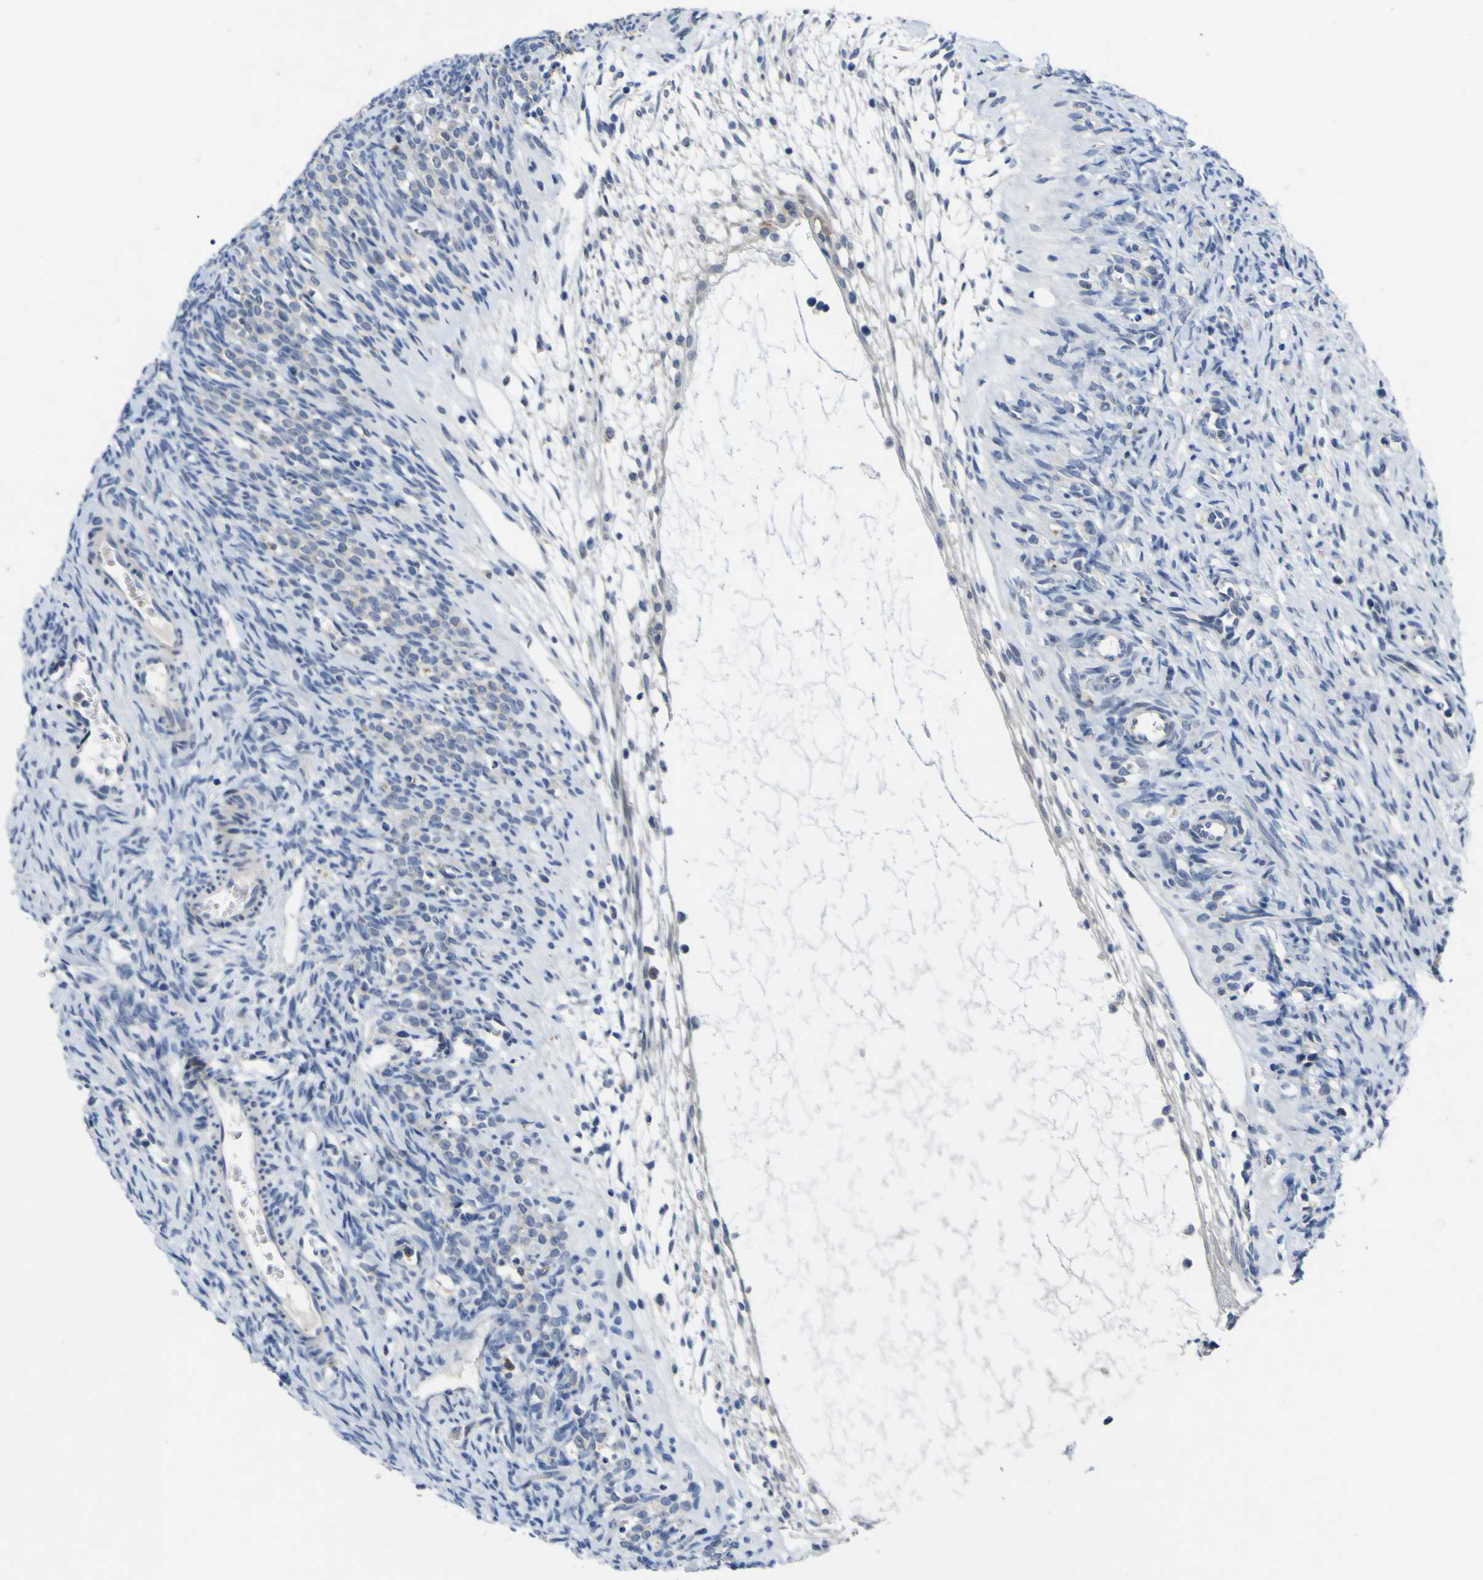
{"staining": {"intensity": "negative", "quantity": "none", "location": "none"}, "tissue": "ovary", "cell_type": "Follicle cells", "image_type": "normal", "snomed": [{"axis": "morphology", "description": "Normal tissue, NOS"}, {"axis": "topography", "description": "Ovary"}], "caption": "A high-resolution image shows immunohistochemistry staining of normal ovary, which exhibits no significant staining in follicle cells.", "gene": "NAV1", "patient": {"sex": "female", "age": 33}}